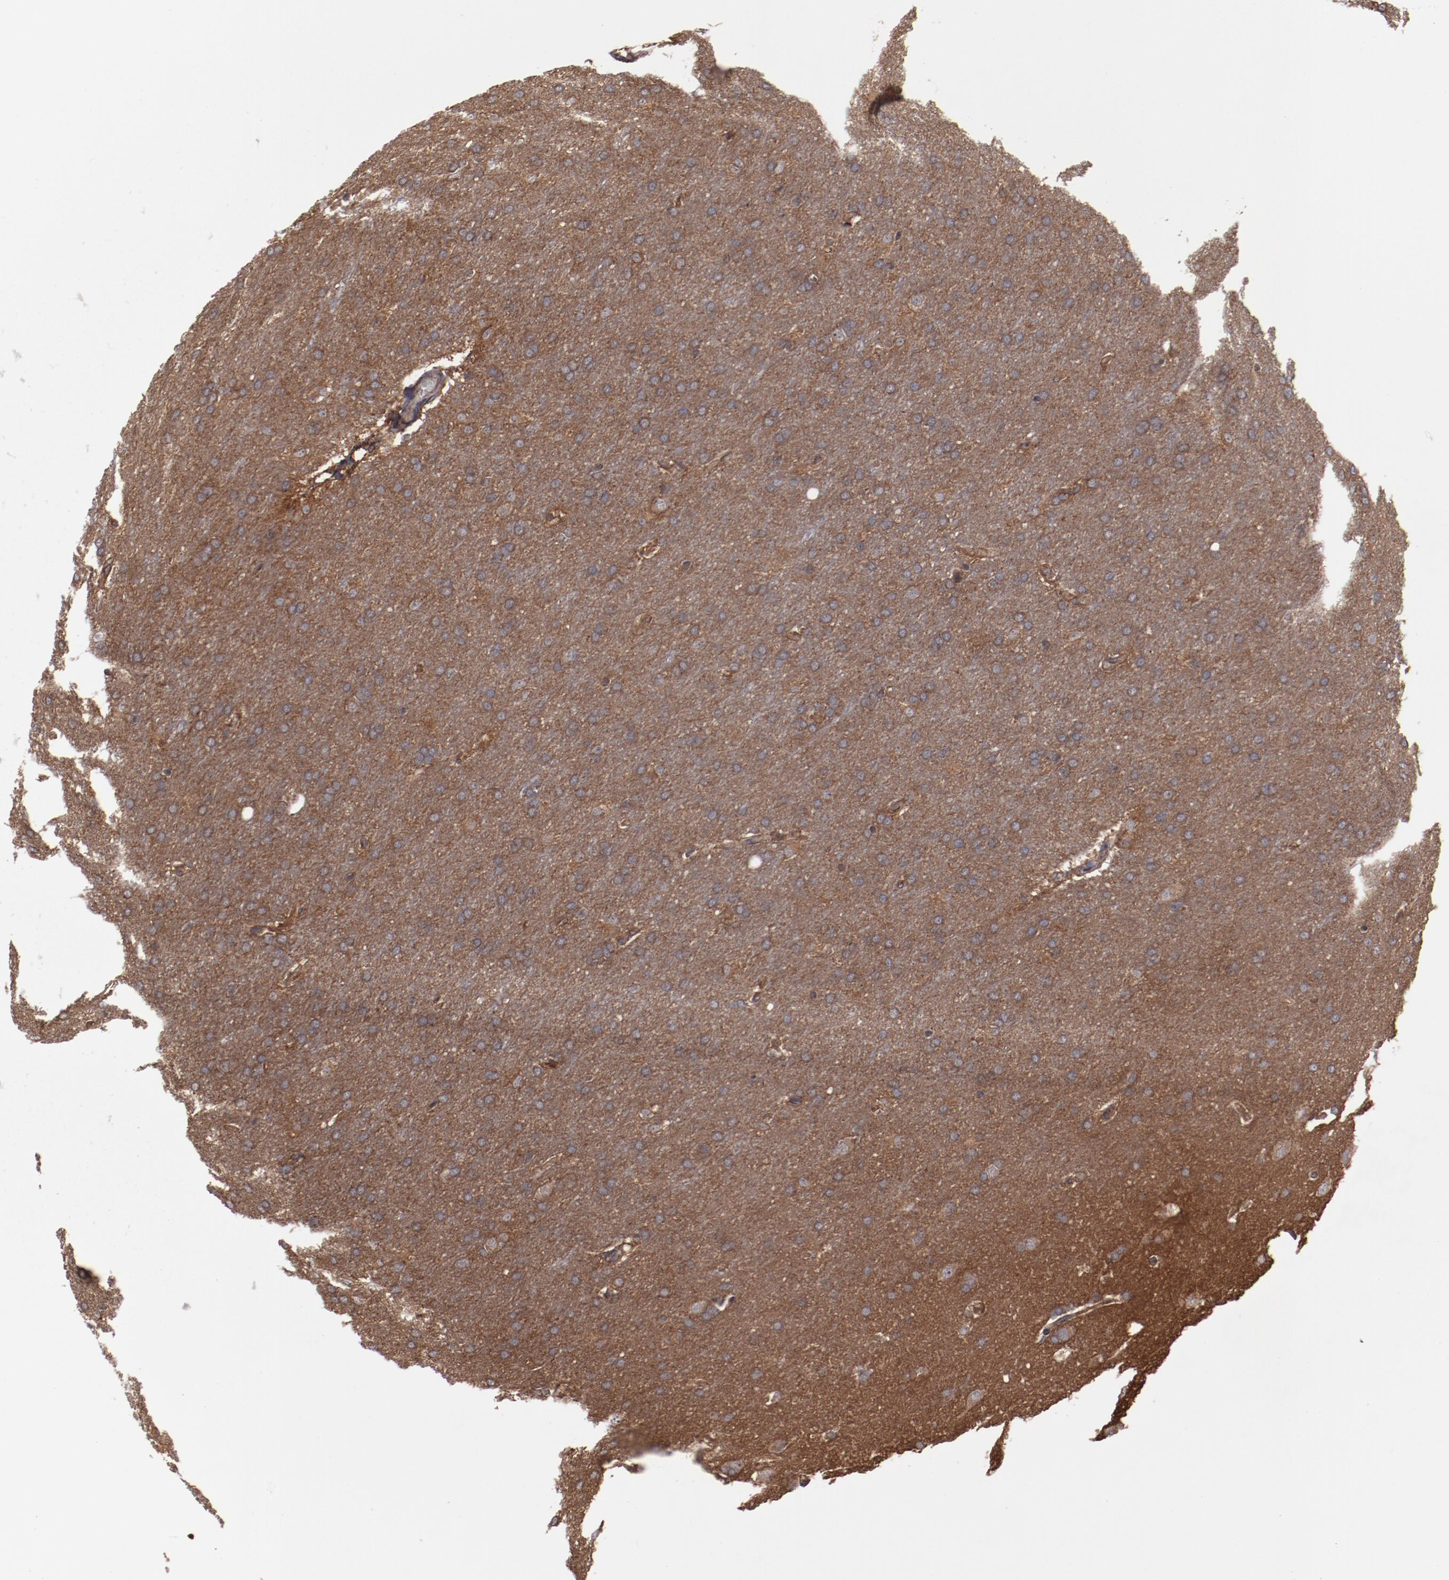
{"staining": {"intensity": "moderate", "quantity": "25%-75%", "location": "cytoplasmic/membranous"}, "tissue": "glioma", "cell_type": "Tumor cells", "image_type": "cancer", "snomed": [{"axis": "morphology", "description": "Glioma, malignant, Low grade"}, {"axis": "topography", "description": "Brain"}], "caption": "An immunohistochemistry image of tumor tissue is shown. Protein staining in brown highlights moderate cytoplasmic/membranous positivity in malignant glioma (low-grade) within tumor cells. (Stains: DAB (3,3'-diaminobenzidine) in brown, nuclei in blue, Microscopy: brightfield microscopy at high magnification).", "gene": "DNAAF2", "patient": {"sex": "female", "age": 32}}